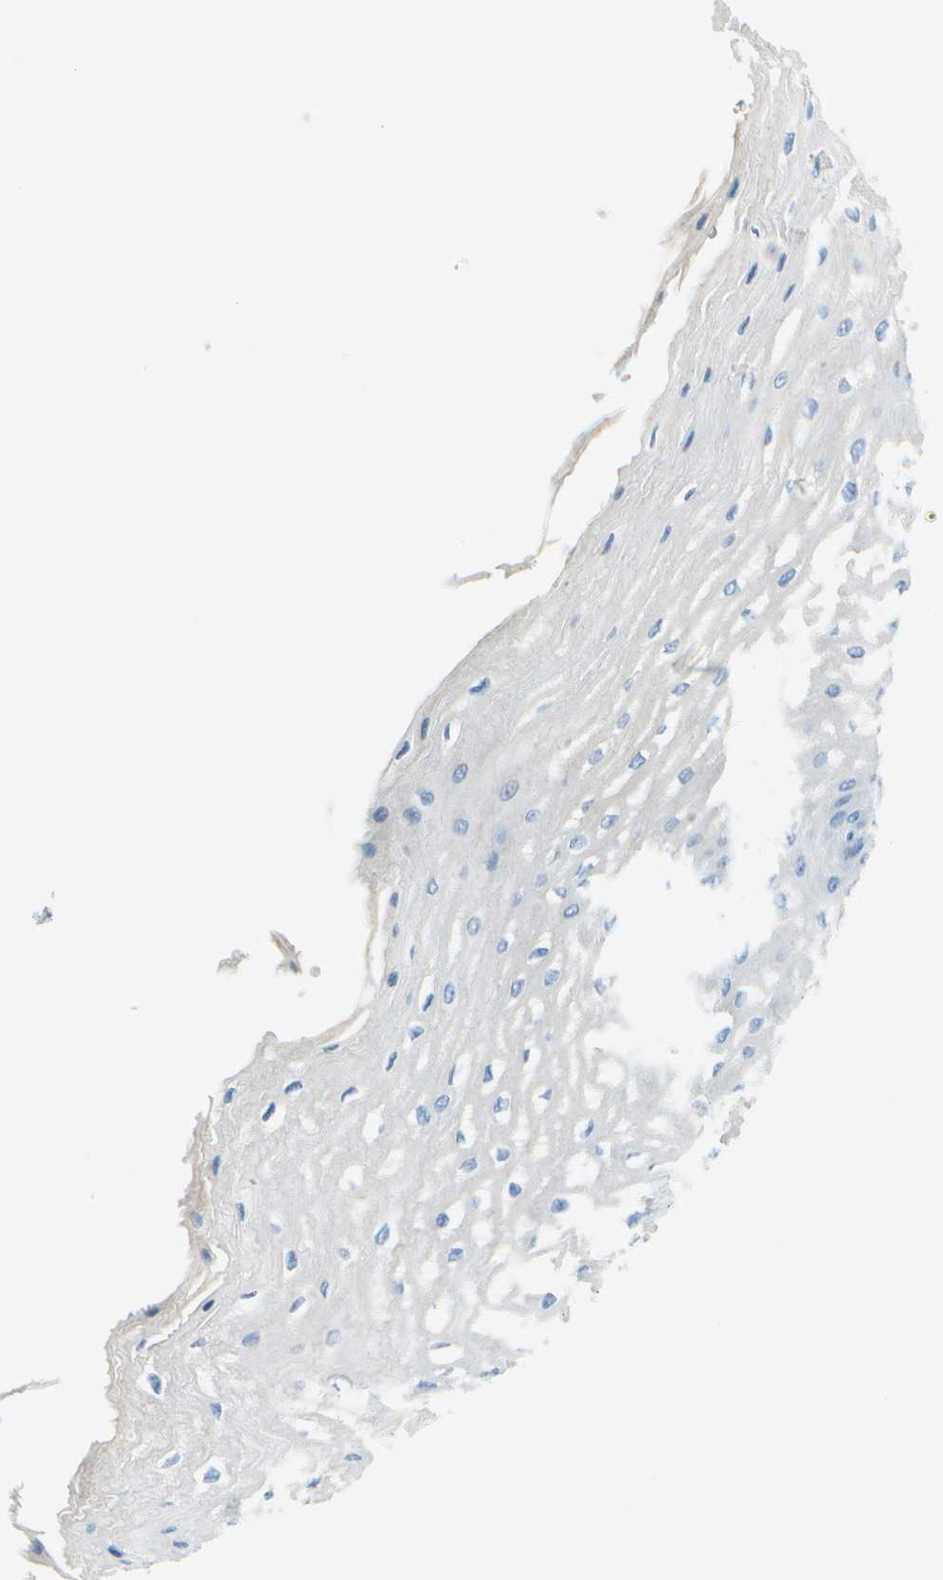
{"staining": {"intensity": "negative", "quantity": "none", "location": "none"}, "tissue": "esophagus", "cell_type": "Squamous epithelial cells", "image_type": "normal", "snomed": [{"axis": "morphology", "description": "Normal tissue, NOS"}, {"axis": "topography", "description": "Esophagus"}], "caption": "Immunohistochemistry histopathology image of unremarkable esophagus: esophagus stained with DAB displays no significant protein staining in squamous epithelial cells. (Brightfield microscopy of DAB (3,3'-diaminobenzidine) IHC at high magnification).", "gene": "ASL", "patient": {"sex": "male", "age": 54}}